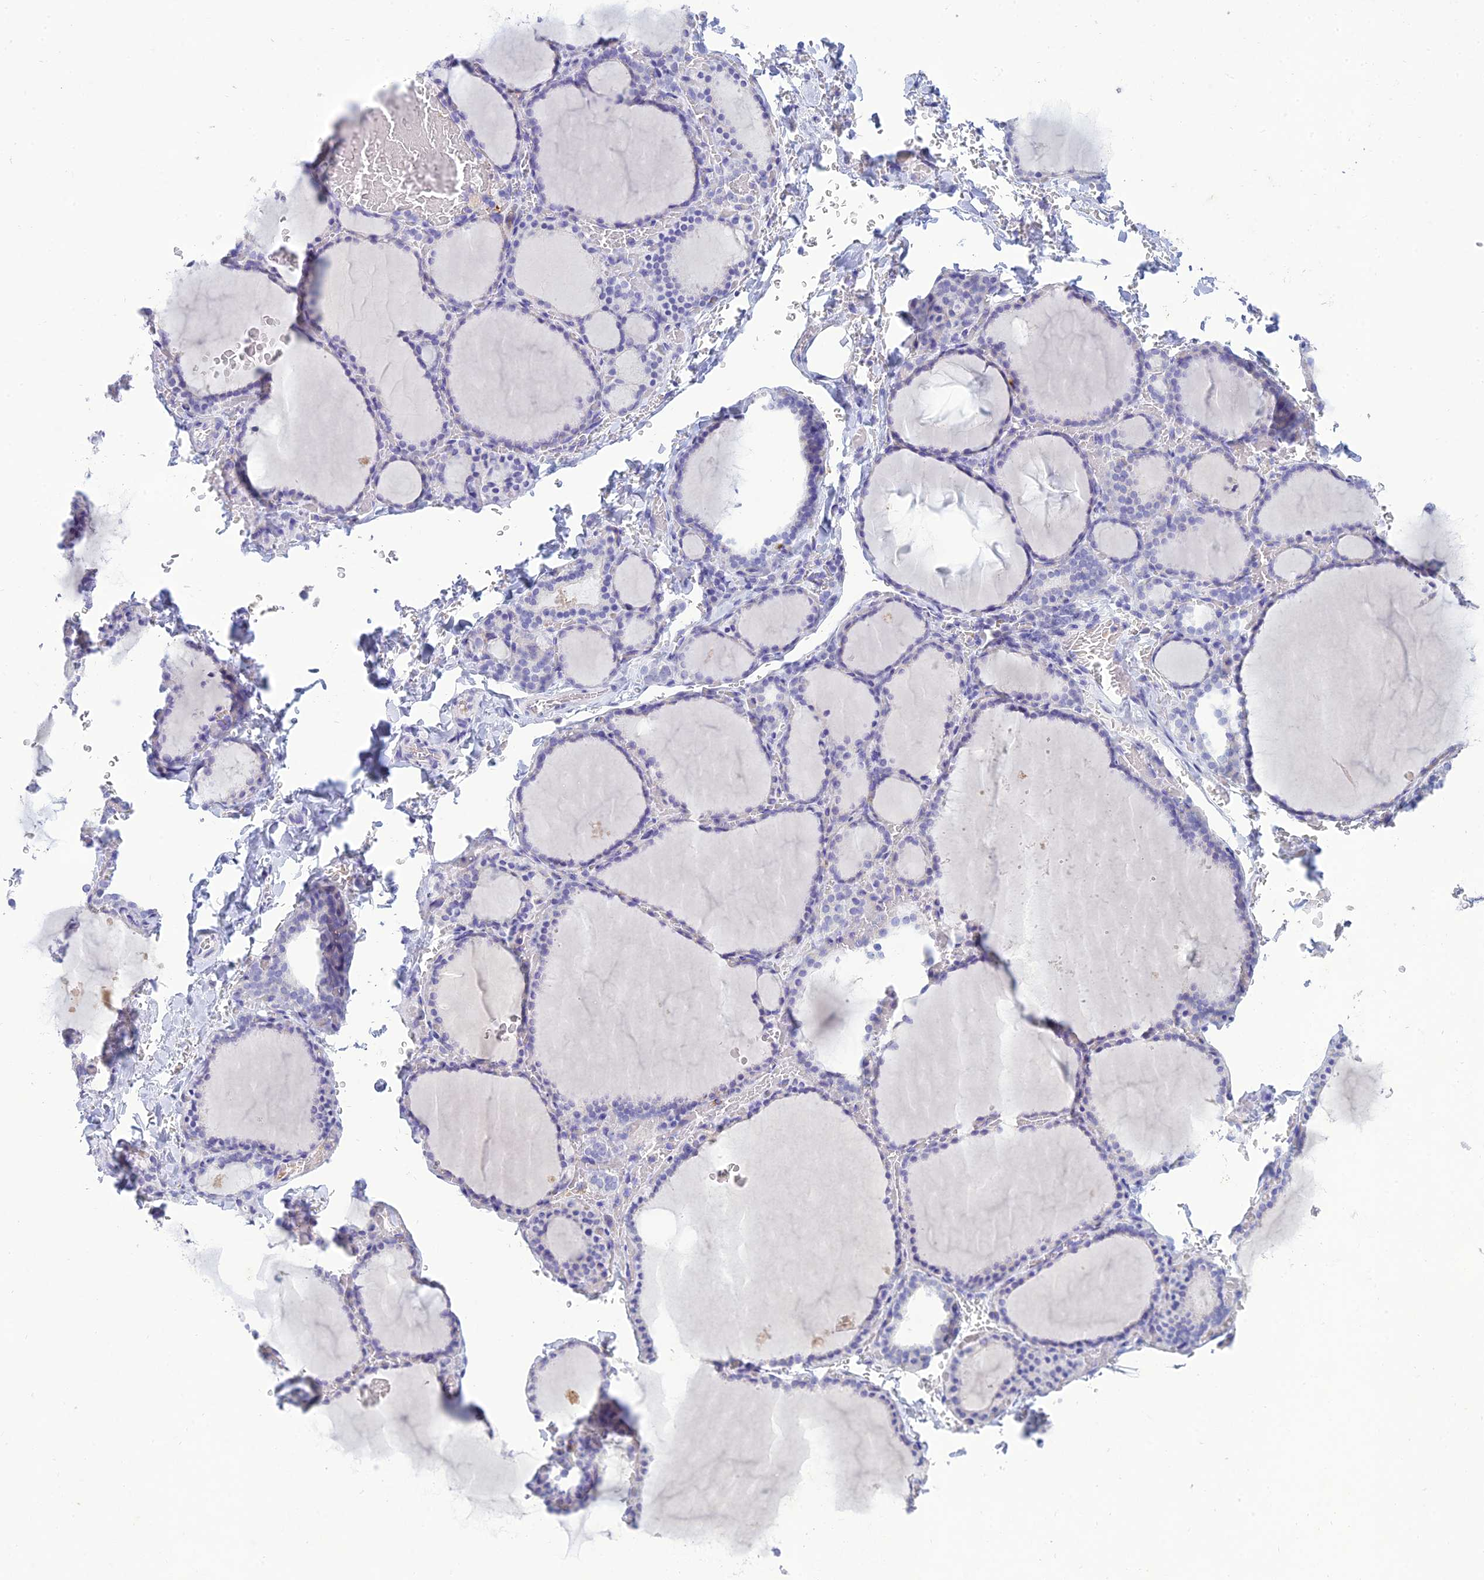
{"staining": {"intensity": "negative", "quantity": "none", "location": "none"}, "tissue": "thyroid gland", "cell_type": "Glandular cells", "image_type": "normal", "snomed": [{"axis": "morphology", "description": "Normal tissue, NOS"}, {"axis": "topography", "description": "Thyroid gland"}], "caption": "Immunohistochemistry histopathology image of unremarkable thyroid gland stained for a protein (brown), which shows no staining in glandular cells.", "gene": "MAL2", "patient": {"sex": "female", "age": 39}}